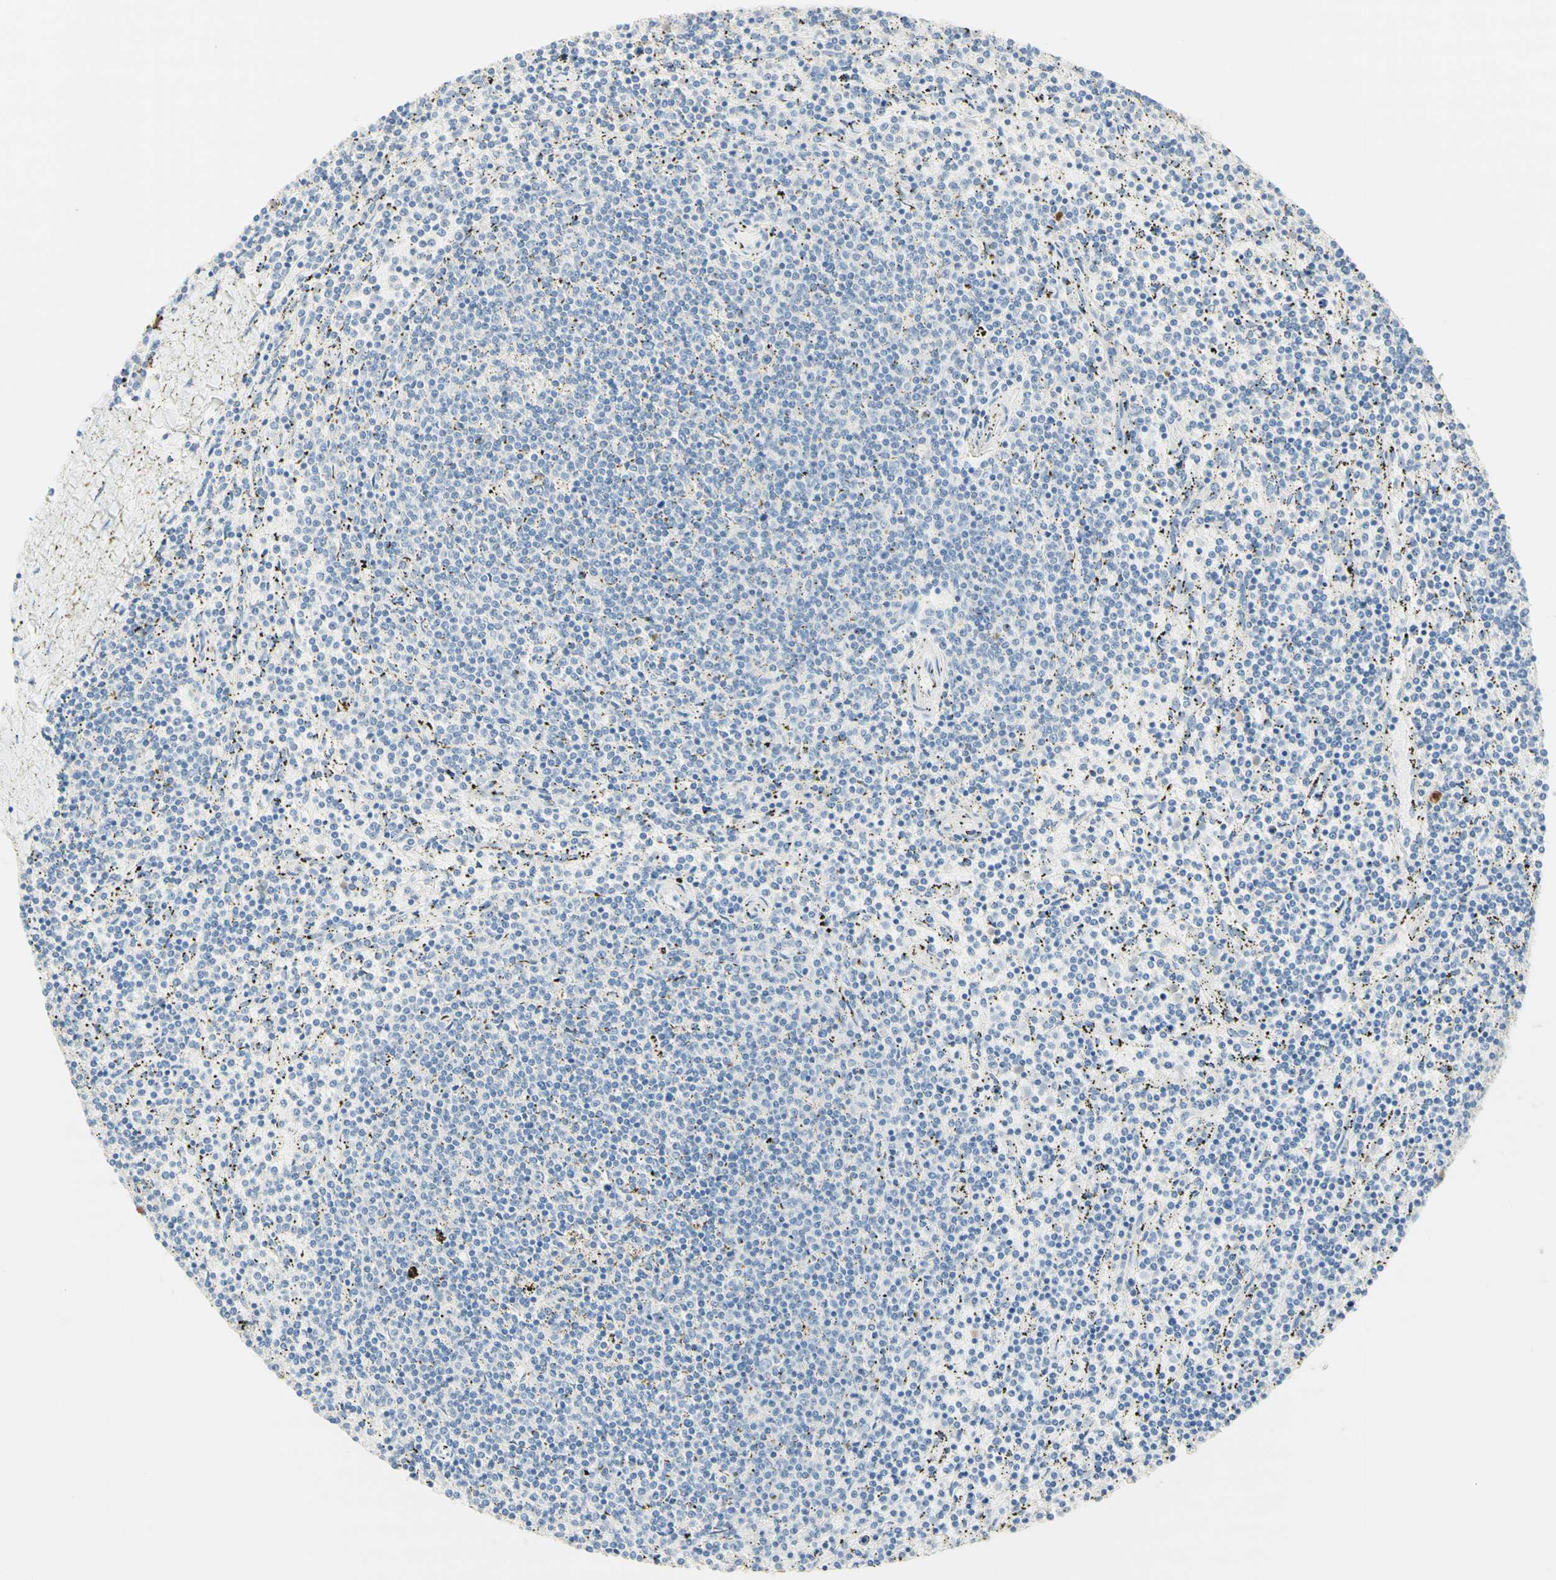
{"staining": {"intensity": "negative", "quantity": "none", "location": "none"}, "tissue": "lymphoma", "cell_type": "Tumor cells", "image_type": "cancer", "snomed": [{"axis": "morphology", "description": "Malignant lymphoma, non-Hodgkin's type, Low grade"}, {"axis": "topography", "description": "Spleen"}], "caption": "This histopathology image is of low-grade malignant lymphoma, non-Hodgkin's type stained with immunohistochemistry (IHC) to label a protein in brown with the nuclei are counter-stained blue. There is no staining in tumor cells. (Stains: DAB IHC with hematoxylin counter stain, Microscopy: brightfield microscopy at high magnification).", "gene": "NECTIN4", "patient": {"sex": "female", "age": 50}}